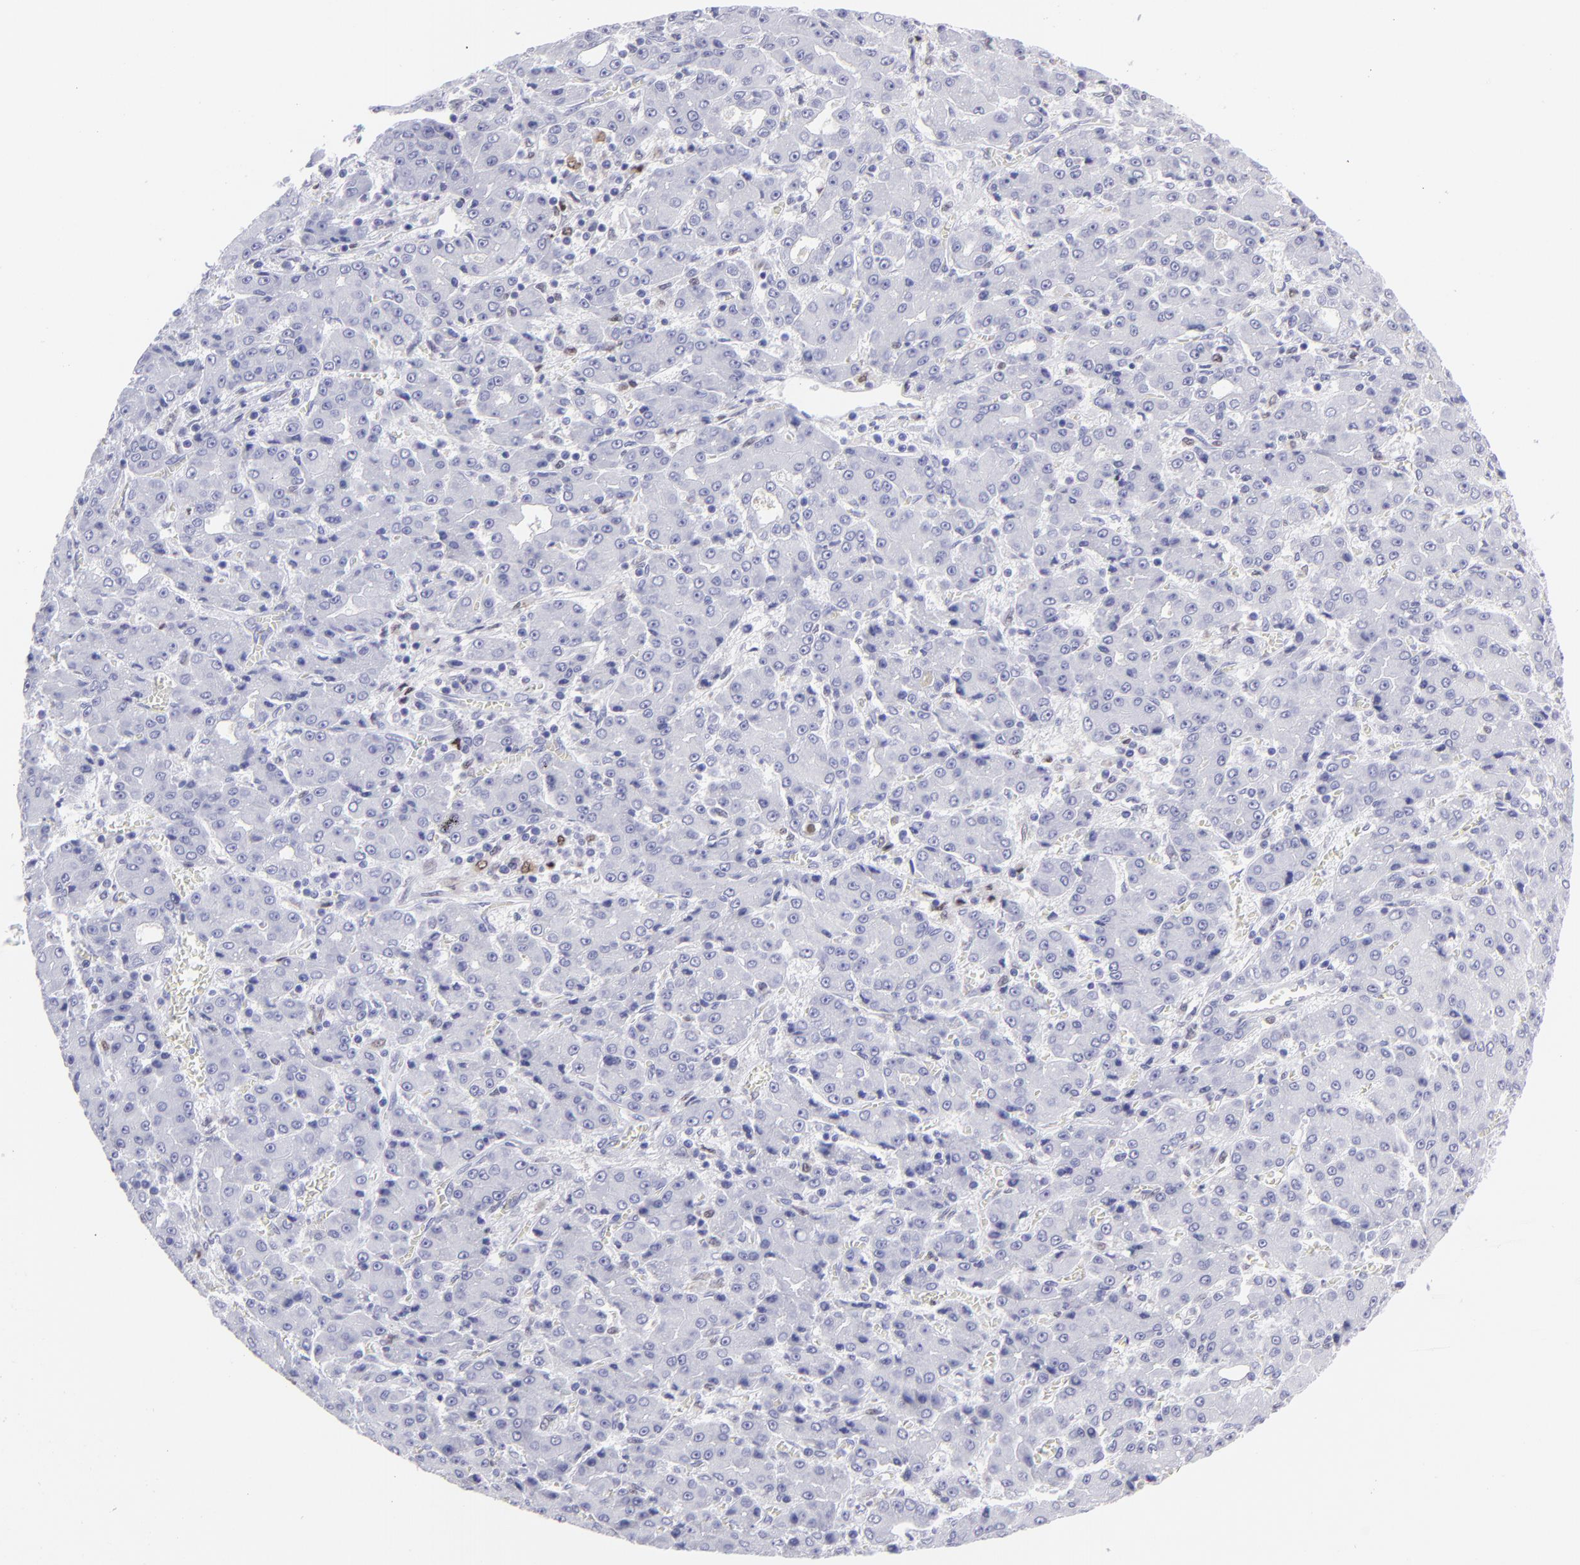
{"staining": {"intensity": "negative", "quantity": "none", "location": "none"}, "tissue": "liver cancer", "cell_type": "Tumor cells", "image_type": "cancer", "snomed": [{"axis": "morphology", "description": "Carcinoma, Hepatocellular, NOS"}, {"axis": "topography", "description": "Liver"}], "caption": "A micrograph of human liver hepatocellular carcinoma is negative for staining in tumor cells.", "gene": "MITF", "patient": {"sex": "male", "age": 69}}